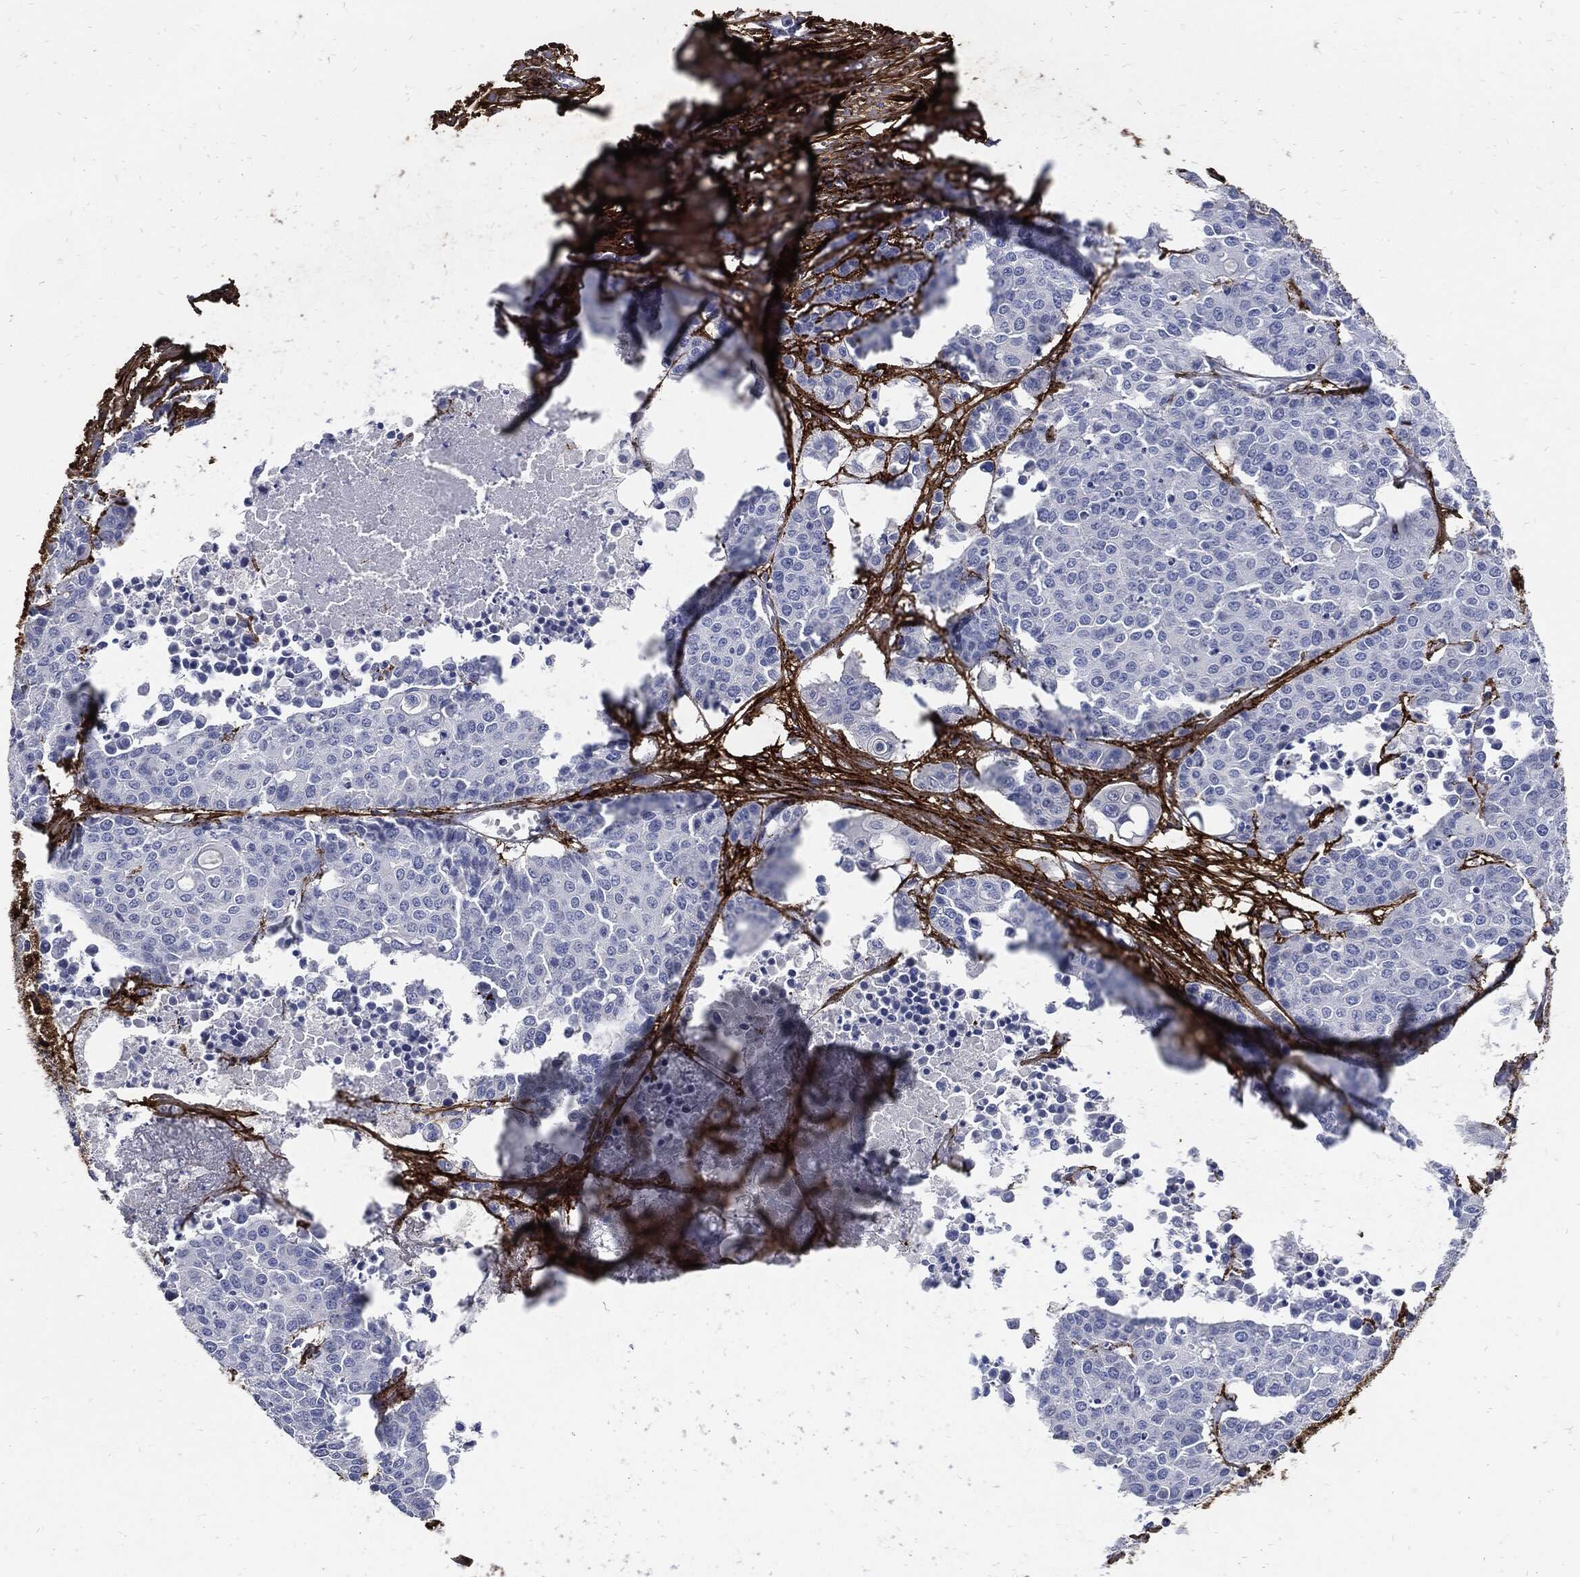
{"staining": {"intensity": "negative", "quantity": "none", "location": "none"}, "tissue": "carcinoid", "cell_type": "Tumor cells", "image_type": "cancer", "snomed": [{"axis": "morphology", "description": "Carcinoid, malignant, NOS"}, {"axis": "topography", "description": "Colon"}], "caption": "Histopathology image shows no protein positivity in tumor cells of carcinoid tissue.", "gene": "FBN1", "patient": {"sex": "male", "age": 81}}